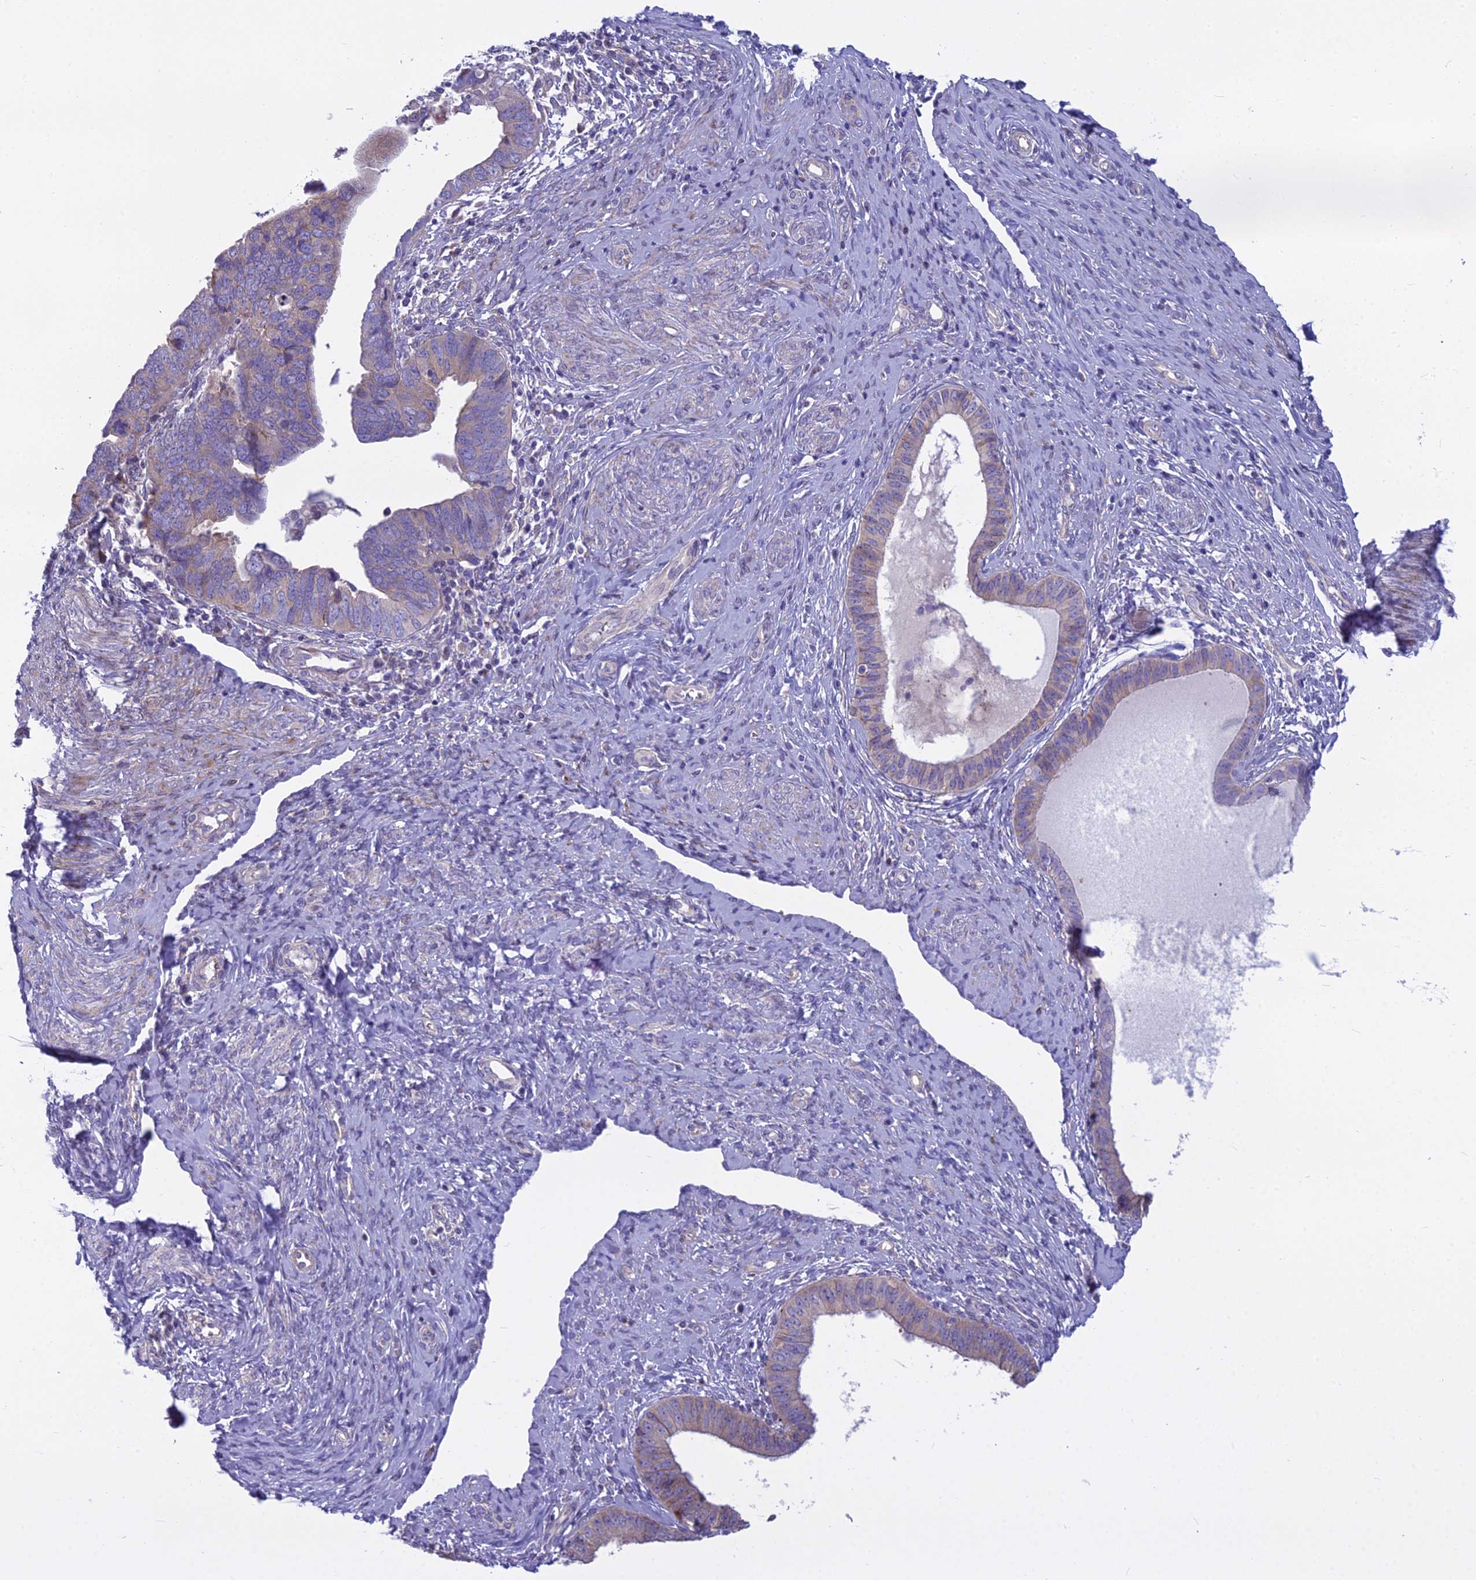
{"staining": {"intensity": "negative", "quantity": "none", "location": "none"}, "tissue": "endometrial cancer", "cell_type": "Tumor cells", "image_type": "cancer", "snomed": [{"axis": "morphology", "description": "Adenocarcinoma, NOS"}, {"axis": "topography", "description": "Endometrium"}], "caption": "This is an immunohistochemistry (IHC) histopathology image of human endometrial cancer (adenocarcinoma). There is no staining in tumor cells.", "gene": "PCDHB14", "patient": {"sex": "female", "age": 79}}